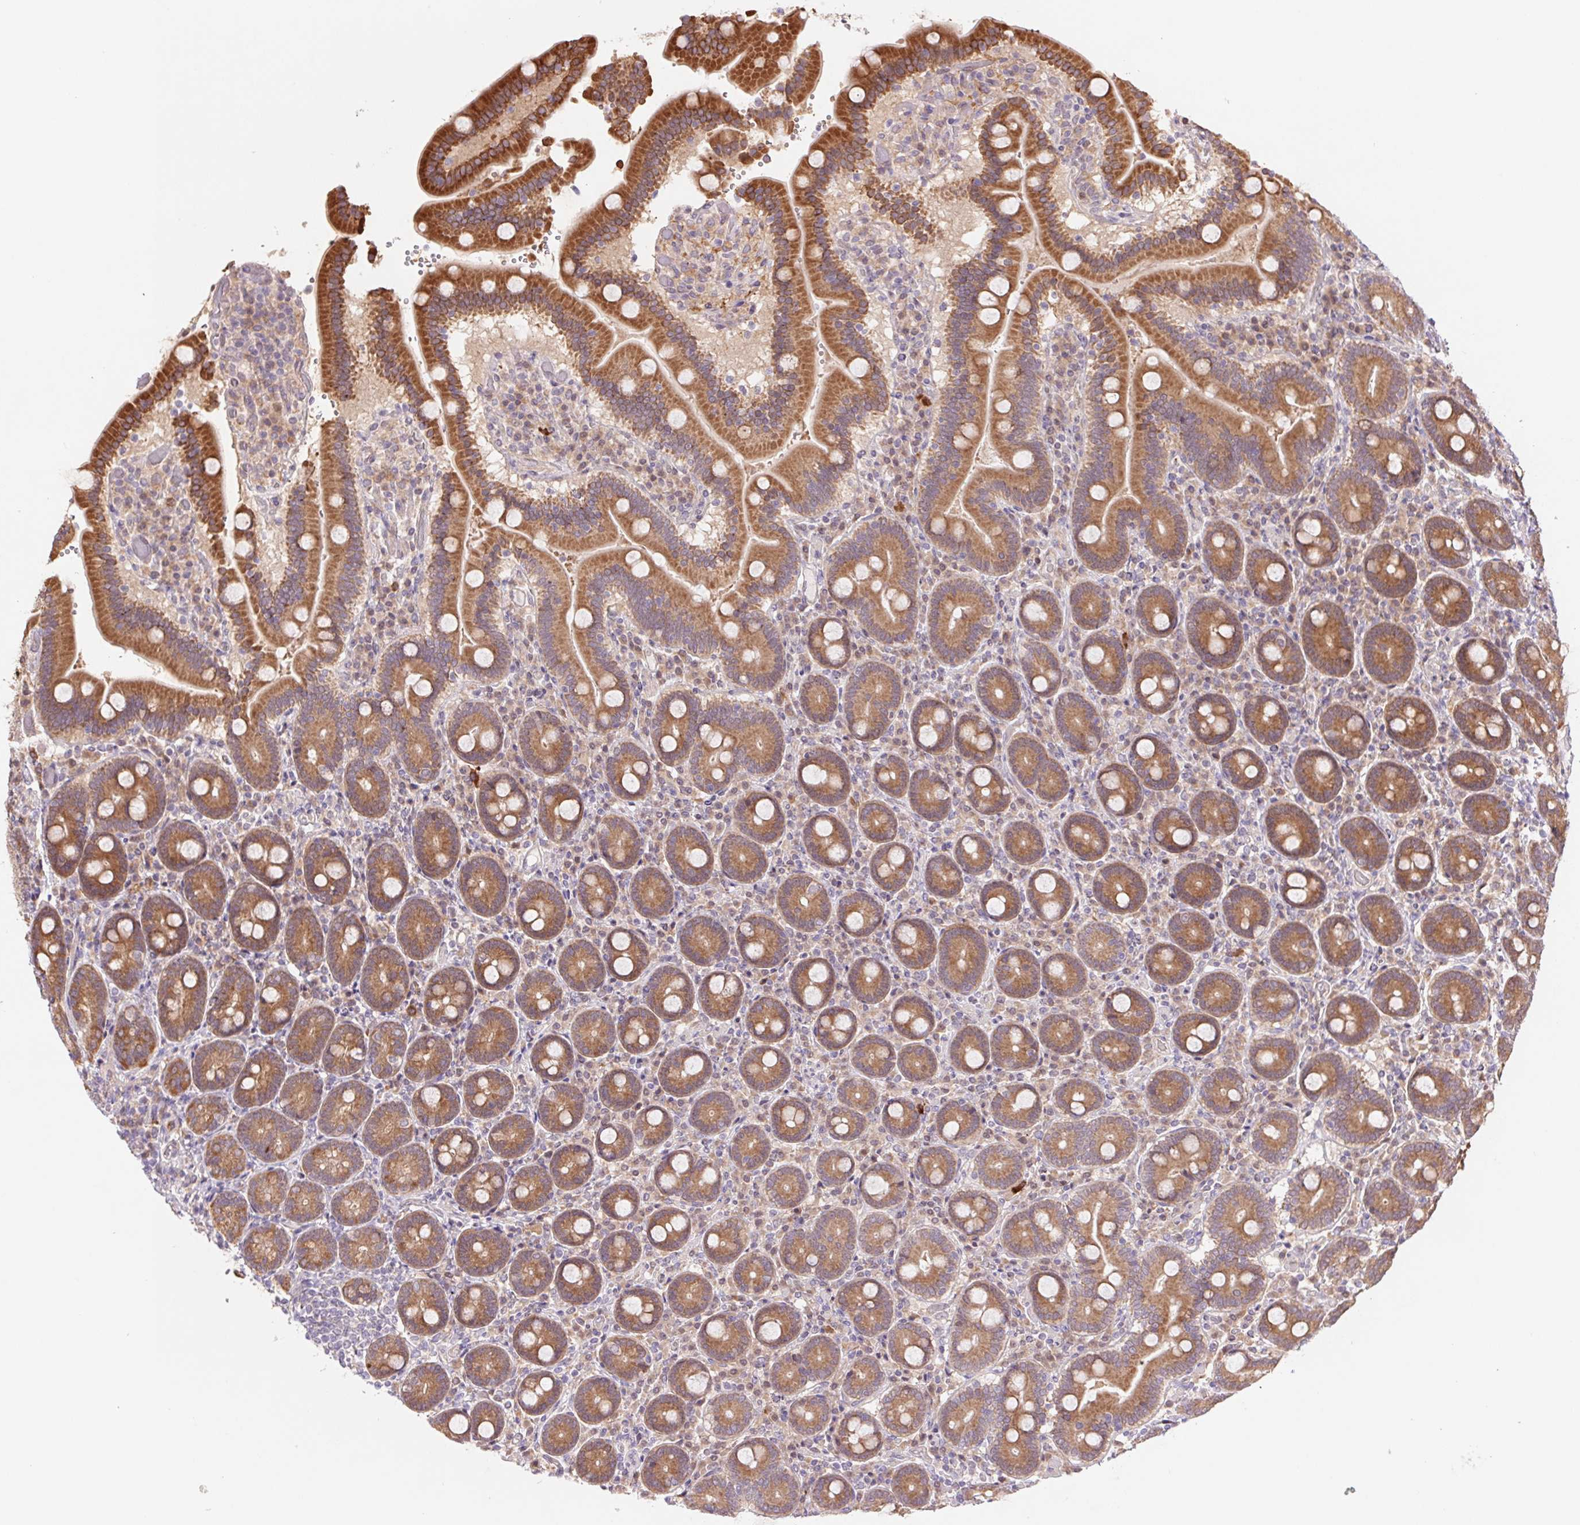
{"staining": {"intensity": "moderate", "quantity": ">75%", "location": "cytoplasmic/membranous"}, "tissue": "duodenum", "cell_type": "Glandular cells", "image_type": "normal", "snomed": [{"axis": "morphology", "description": "Normal tissue, NOS"}, {"axis": "topography", "description": "Duodenum"}], "caption": "Immunohistochemistry (IHC) photomicrograph of benign duodenum: duodenum stained using immunohistochemistry reveals medium levels of moderate protein expression localized specifically in the cytoplasmic/membranous of glandular cells, appearing as a cytoplasmic/membranous brown color.", "gene": "RRM1", "patient": {"sex": "female", "age": 62}}